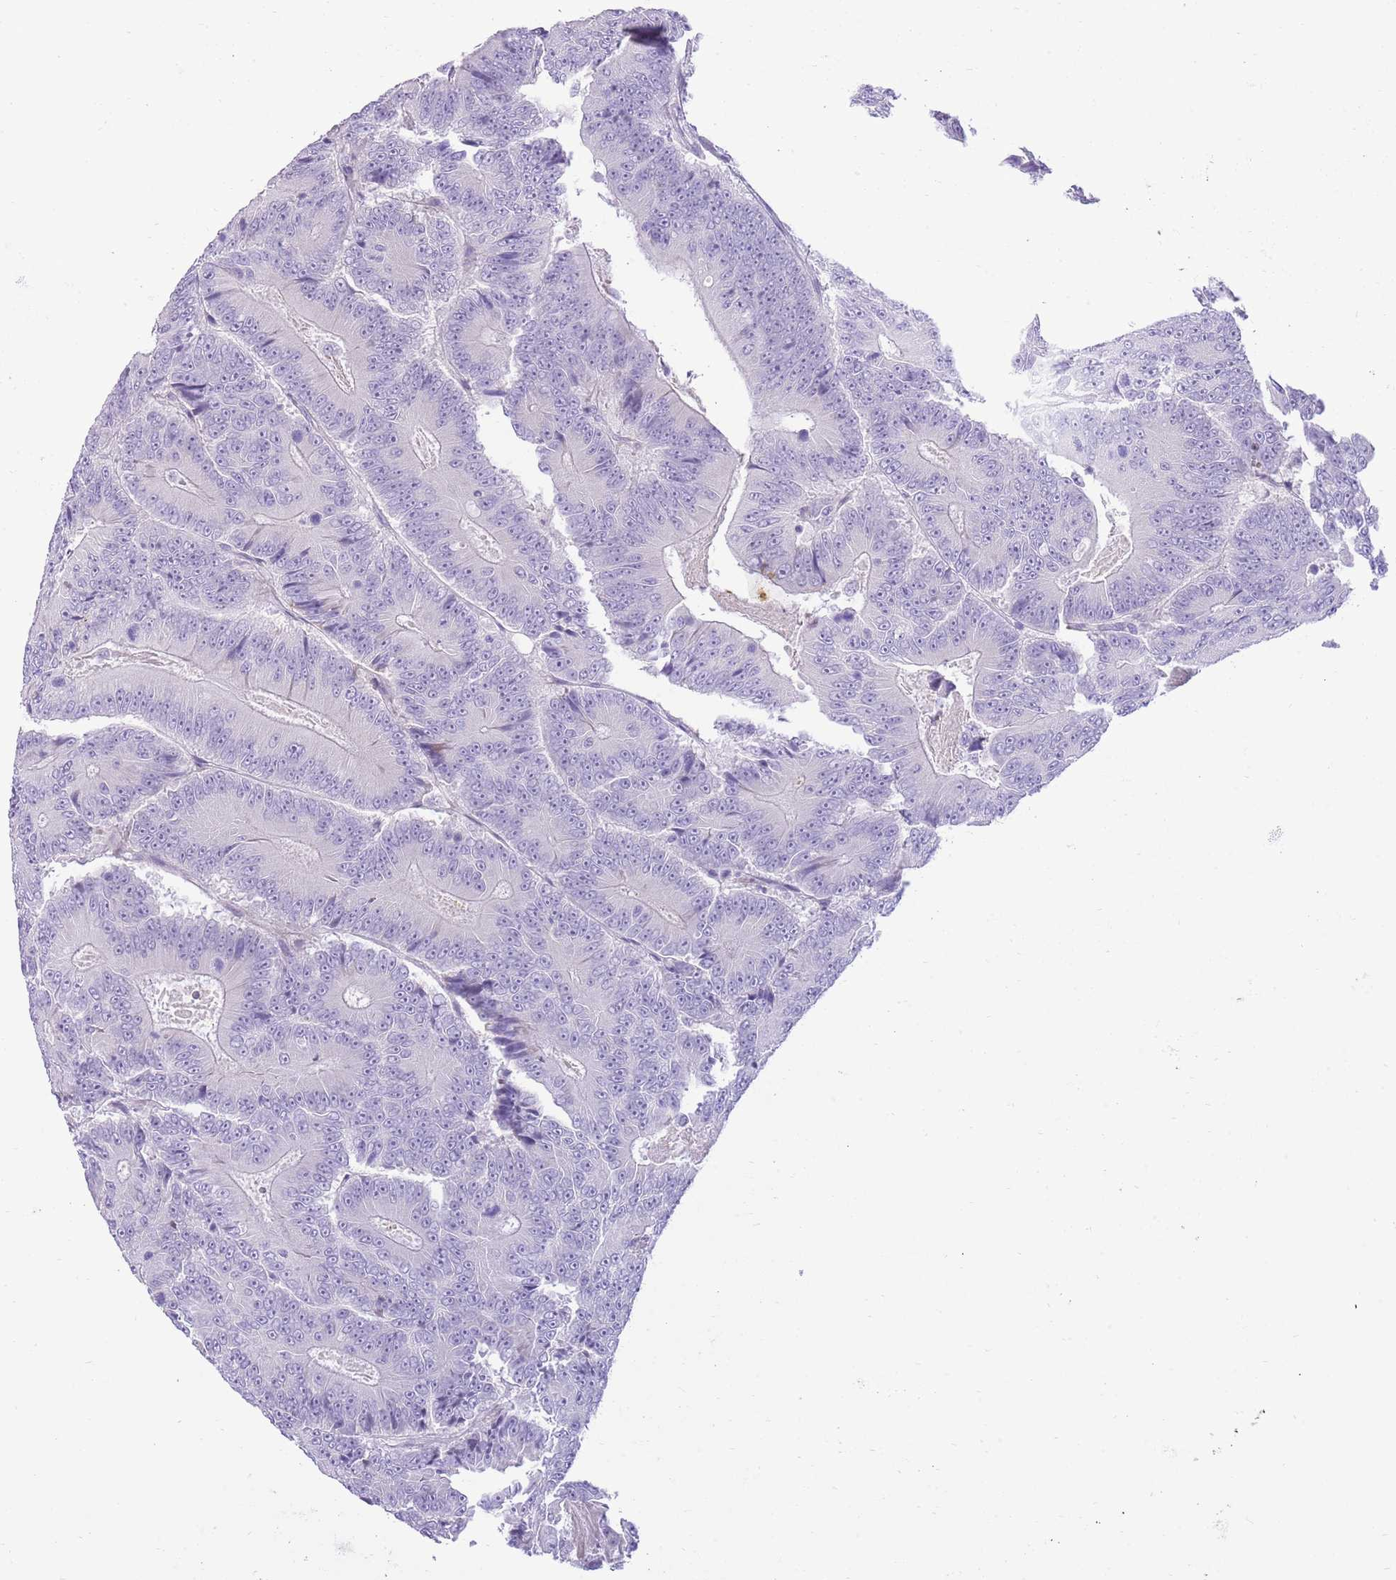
{"staining": {"intensity": "negative", "quantity": "none", "location": "none"}, "tissue": "colorectal cancer", "cell_type": "Tumor cells", "image_type": "cancer", "snomed": [{"axis": "morphology", "description": "Adenocarcinoma, NOS"}, {"axis": "topography", "description": "Colon"}], "caption": "This is an immunohistochemistry micrograph of human adenocarcinoma (colorectal). There is no positivity in tumor cells.", "gene": "ZC4H2", "patient": {"sex": "male", "age": 83}}